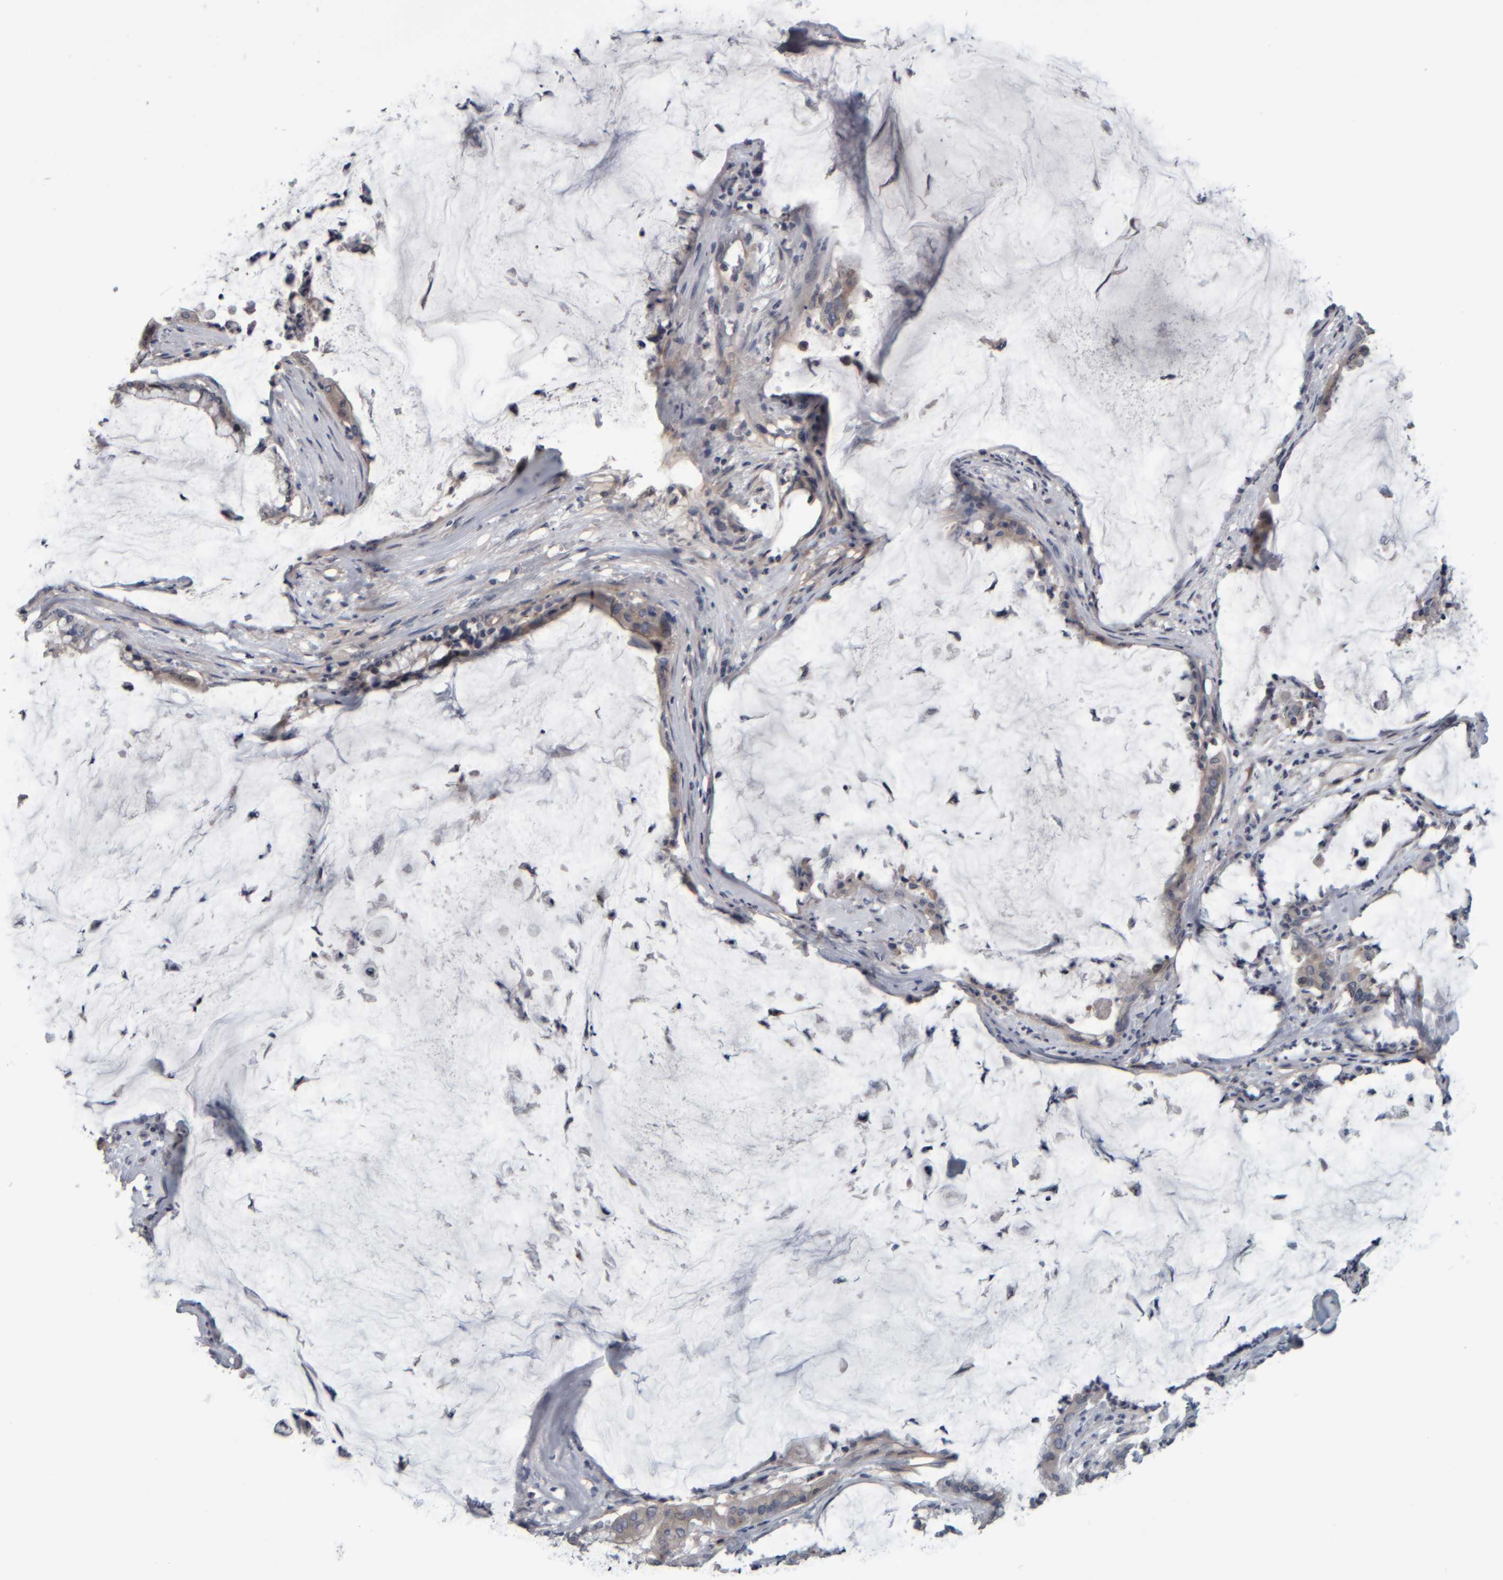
{"staining": {"intensity": "weak", "quantity": ">75%", "location": "cytoplasmic/membranous"}, "tissue": "pancreatic cancer", "cell_type": "Tumor cells", "image_type": "cancer", "snomed": [{"axis": "morphology", "description": "Adenocarcinoma, NOS"}, {"axis": "topography", "description": "Pancreas"}], "caption": "Pancreatic adenocarcinoma stained for a protein (brown) reveals weak cytoplasmic/membranous positive staining in about >75% of tumor cells.", "gene": "CAVIN4", "patient": {"sex": "male", "age": 41}}